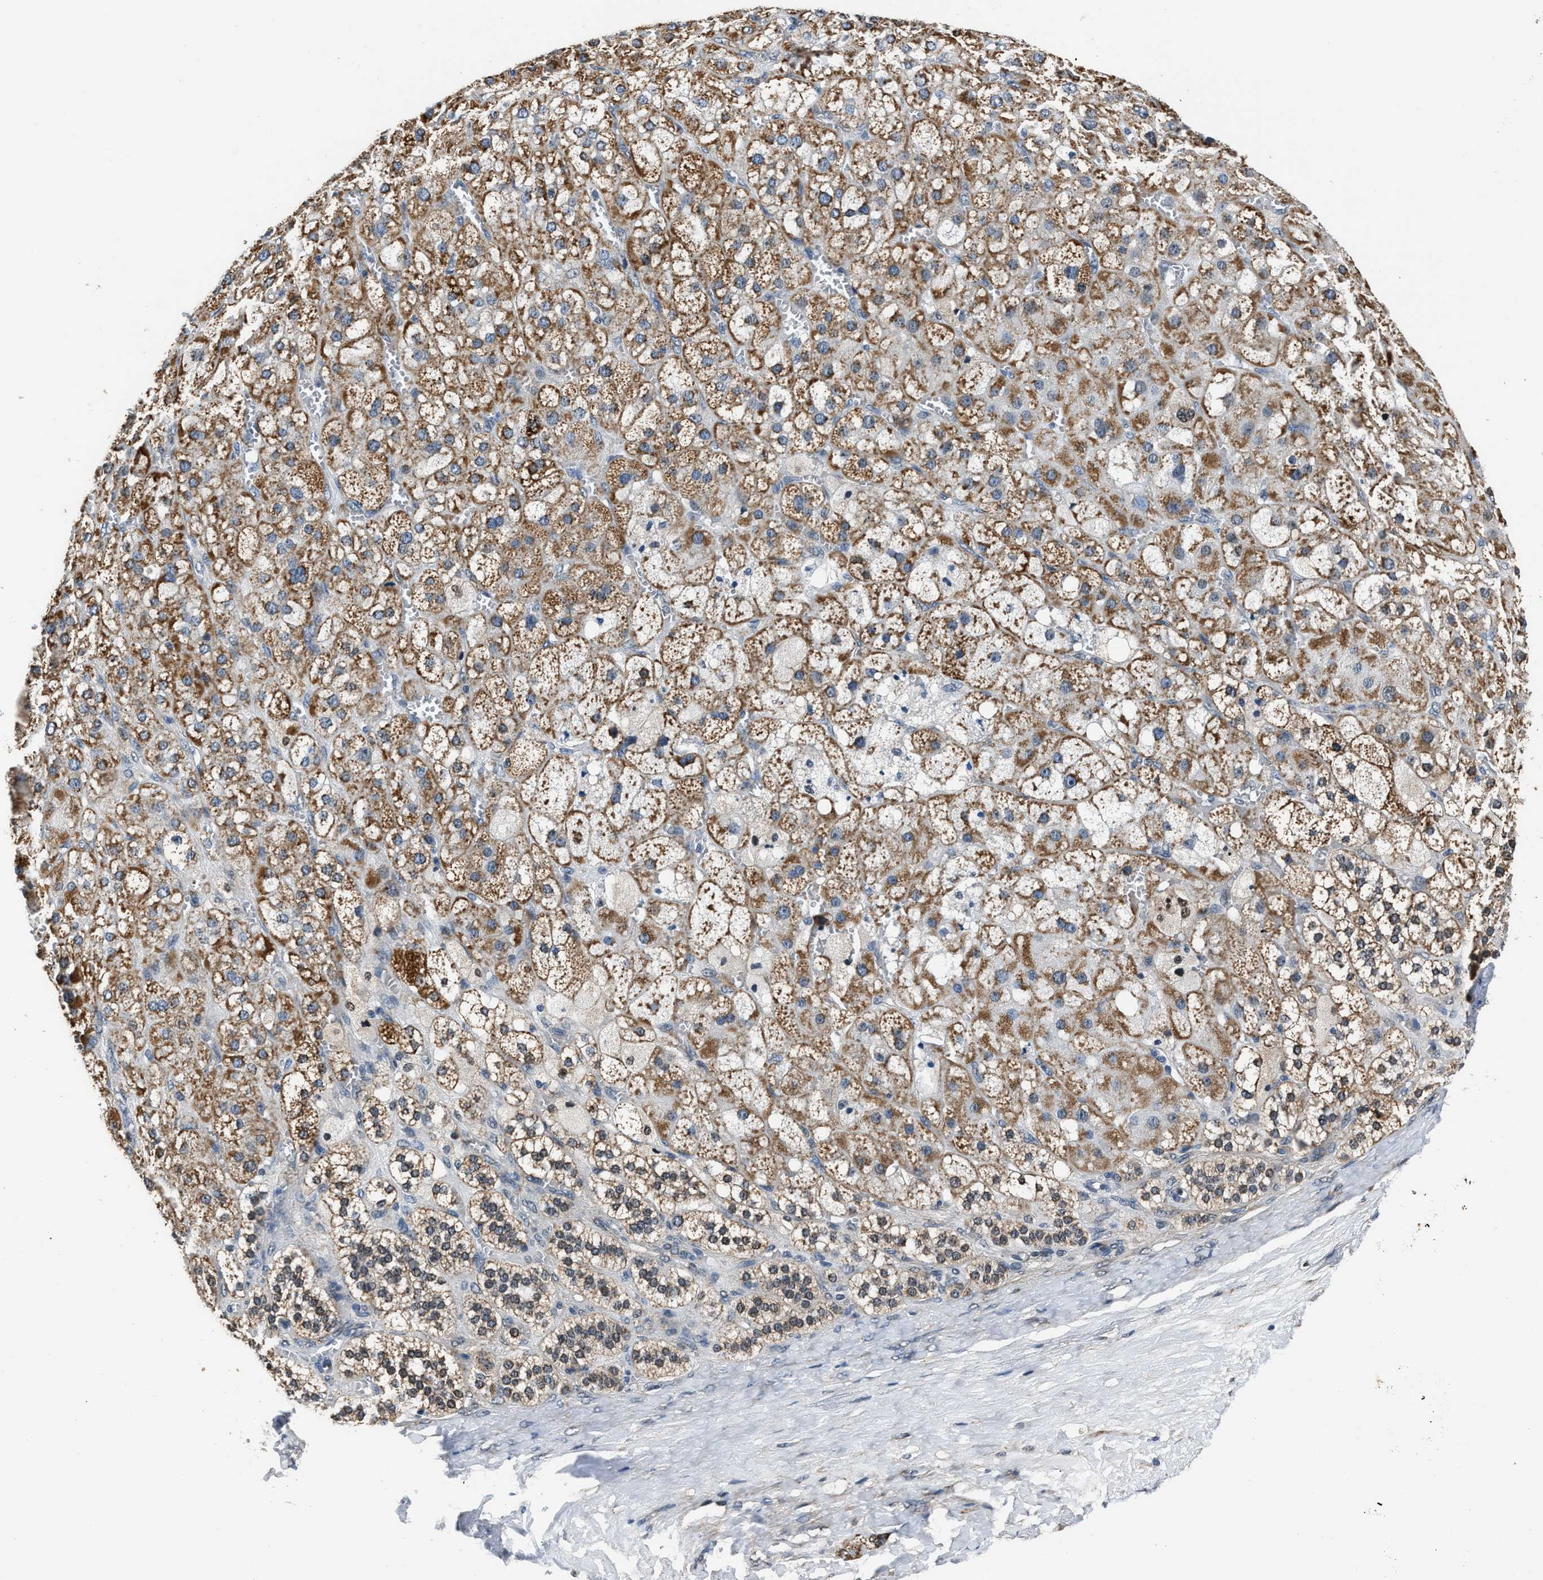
{"staining": {"intensity": "strong", "quantity": "25%-75%", "location": "cytoplasmic/membranous"}, "tissue": "adrenal gland", "cell_type": "Glandular cells", "image_type": "normal", "snomed": [{"axis": "morphology", "description": "Normal tissue, NOS"}, {"axis": "topography", "description": "Adrenal gland"}], "caption": "The immunohistochemical stain highlights strong cytoplasmic/membranous staining in glandular cells of benign adrenal gland. (DAB (3,3'-diaminobenzidine) IHC, brown staining for protein, blue staining for nuclei).", "gene": "NSUN5", "patient": {"sex": "female", "age": 47}}